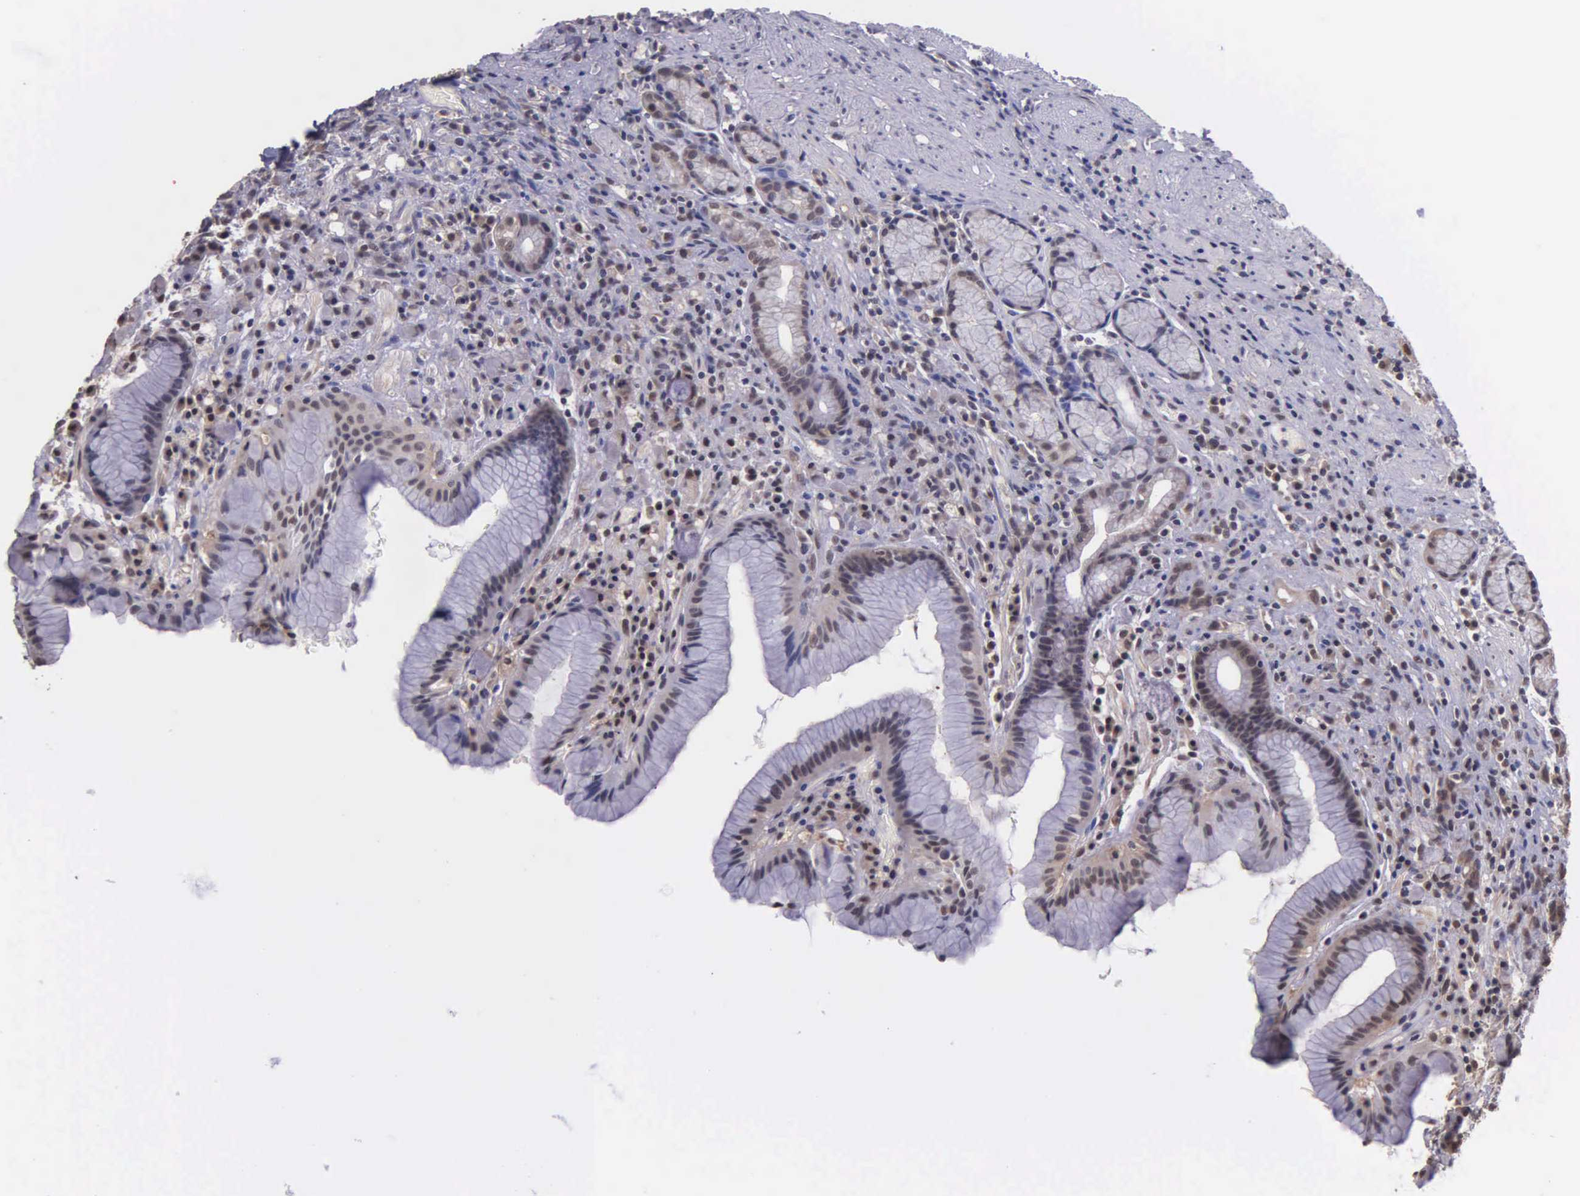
{"staining": {"intensity": "weak", "quantity": "25%-75%", "location": "cytoplasmic/membranous,nuclear"}, "tissue": "stomach", "cell_type": "Glandular cells", "image_type": "normal", "snomed": [{"axis": "morphology", "description": "Normal tissue, NOS"}, {"axis": "topography", "description": "Stomach, lower"}], "caption": "Benign stomach exhibits weak cytoplasmic/membranous,nuclear positivity in about 25%-75% of glandular cells, visualized by immunohistochemistry.", "gene": "PSMC1", "patient": {"sex": "male", "age": 56}}